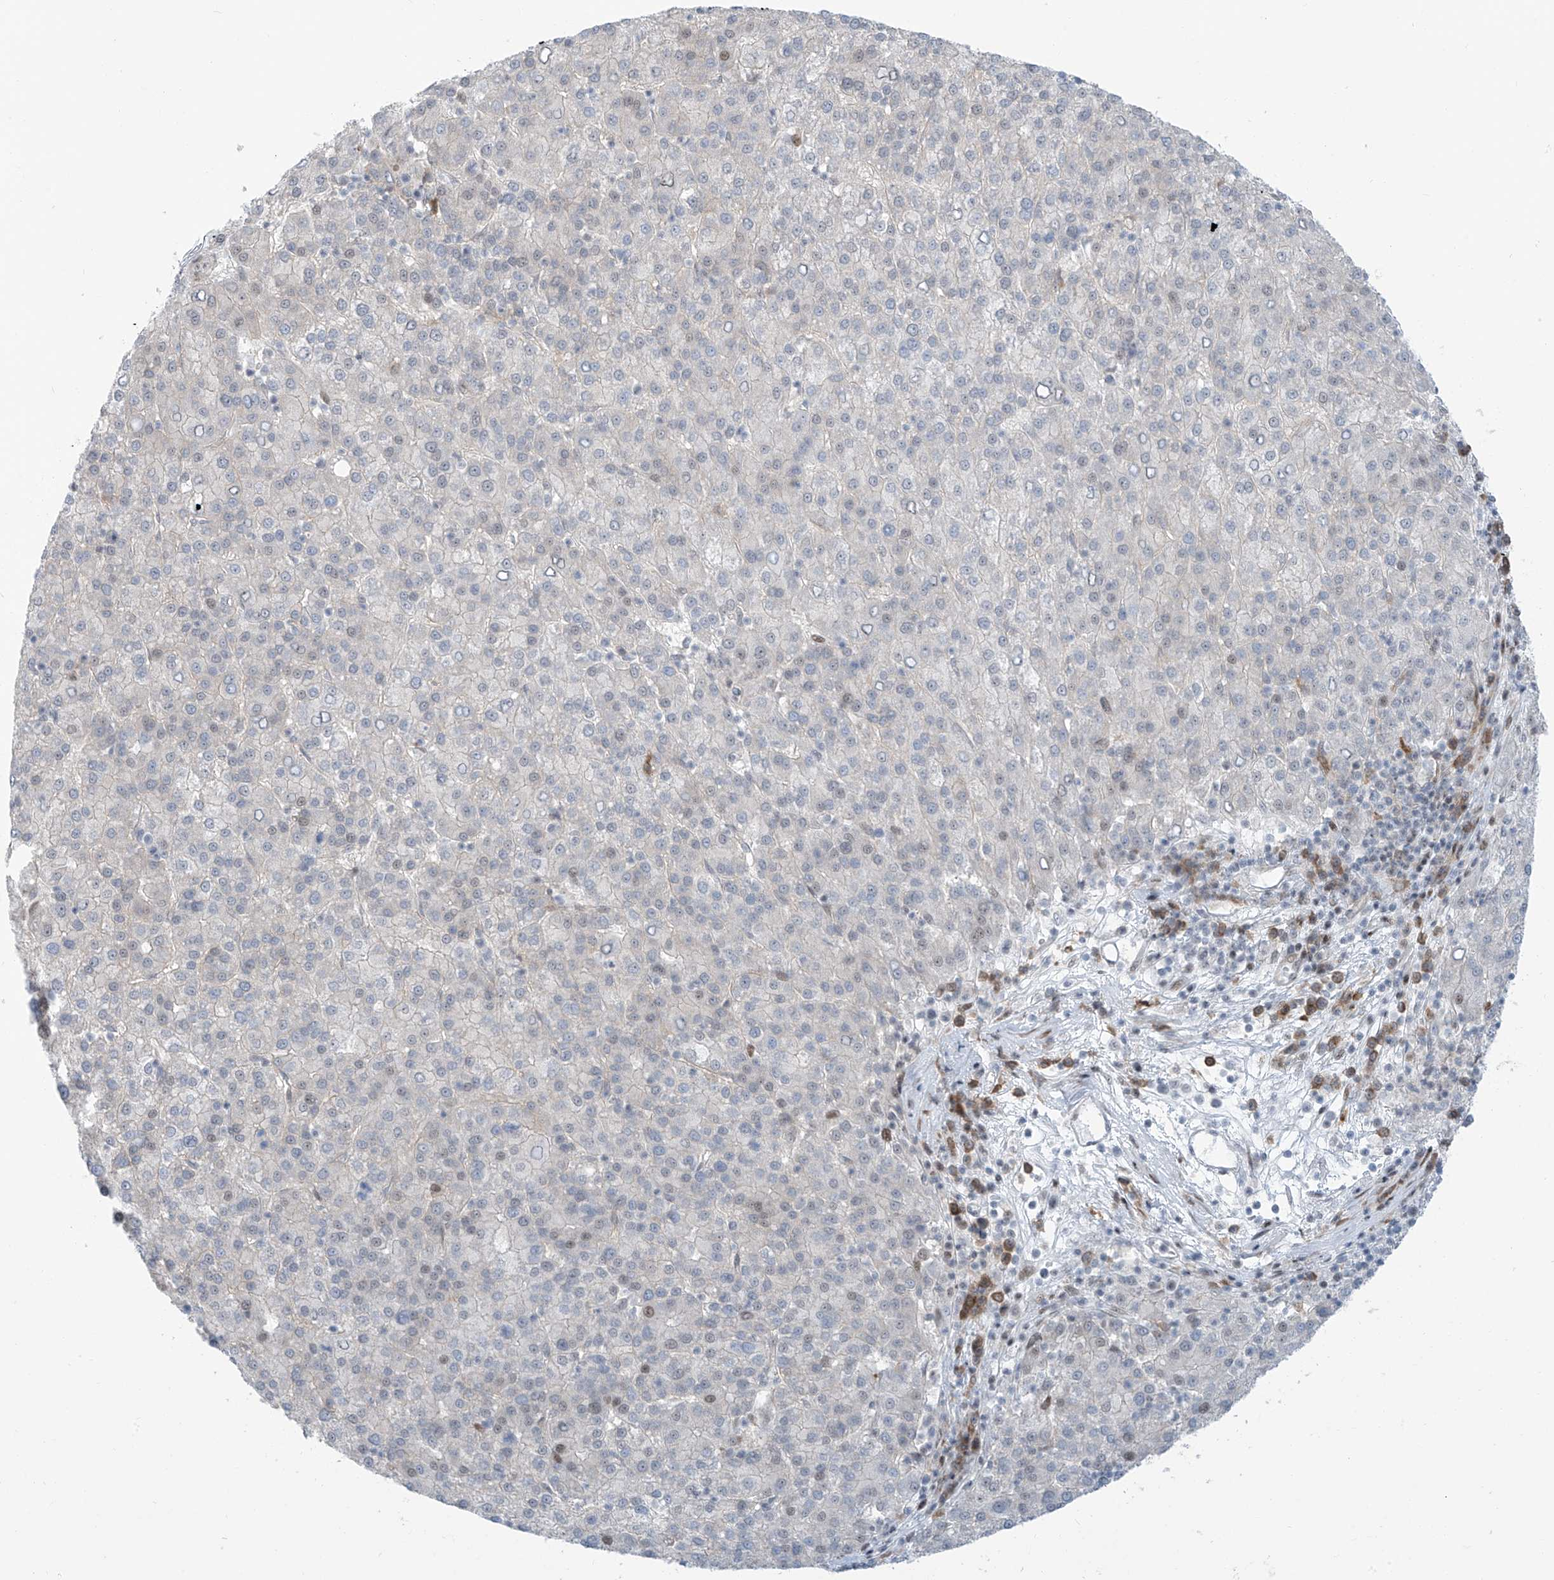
{"staining": {"intensity": "weak", "quantity": "<25%", "location": "nuclear"}, "tissue": "liver cancer", "cell_type": "Tumor cells", "image_type": "cancer", "snomed": [{"axis": "morphology", "description": "Carcinoma, Hepatocellular, NOS"}, {"axis": "topography", "description": "Liver"}], "caption": "IHC histopathology image of human liver cancer (hepatocellular carcinoma) stained for a protein (brown), which displays no expression in tumor cells.", "gene": "LIN9", "patient": {"sex": "female", "age": 58}}